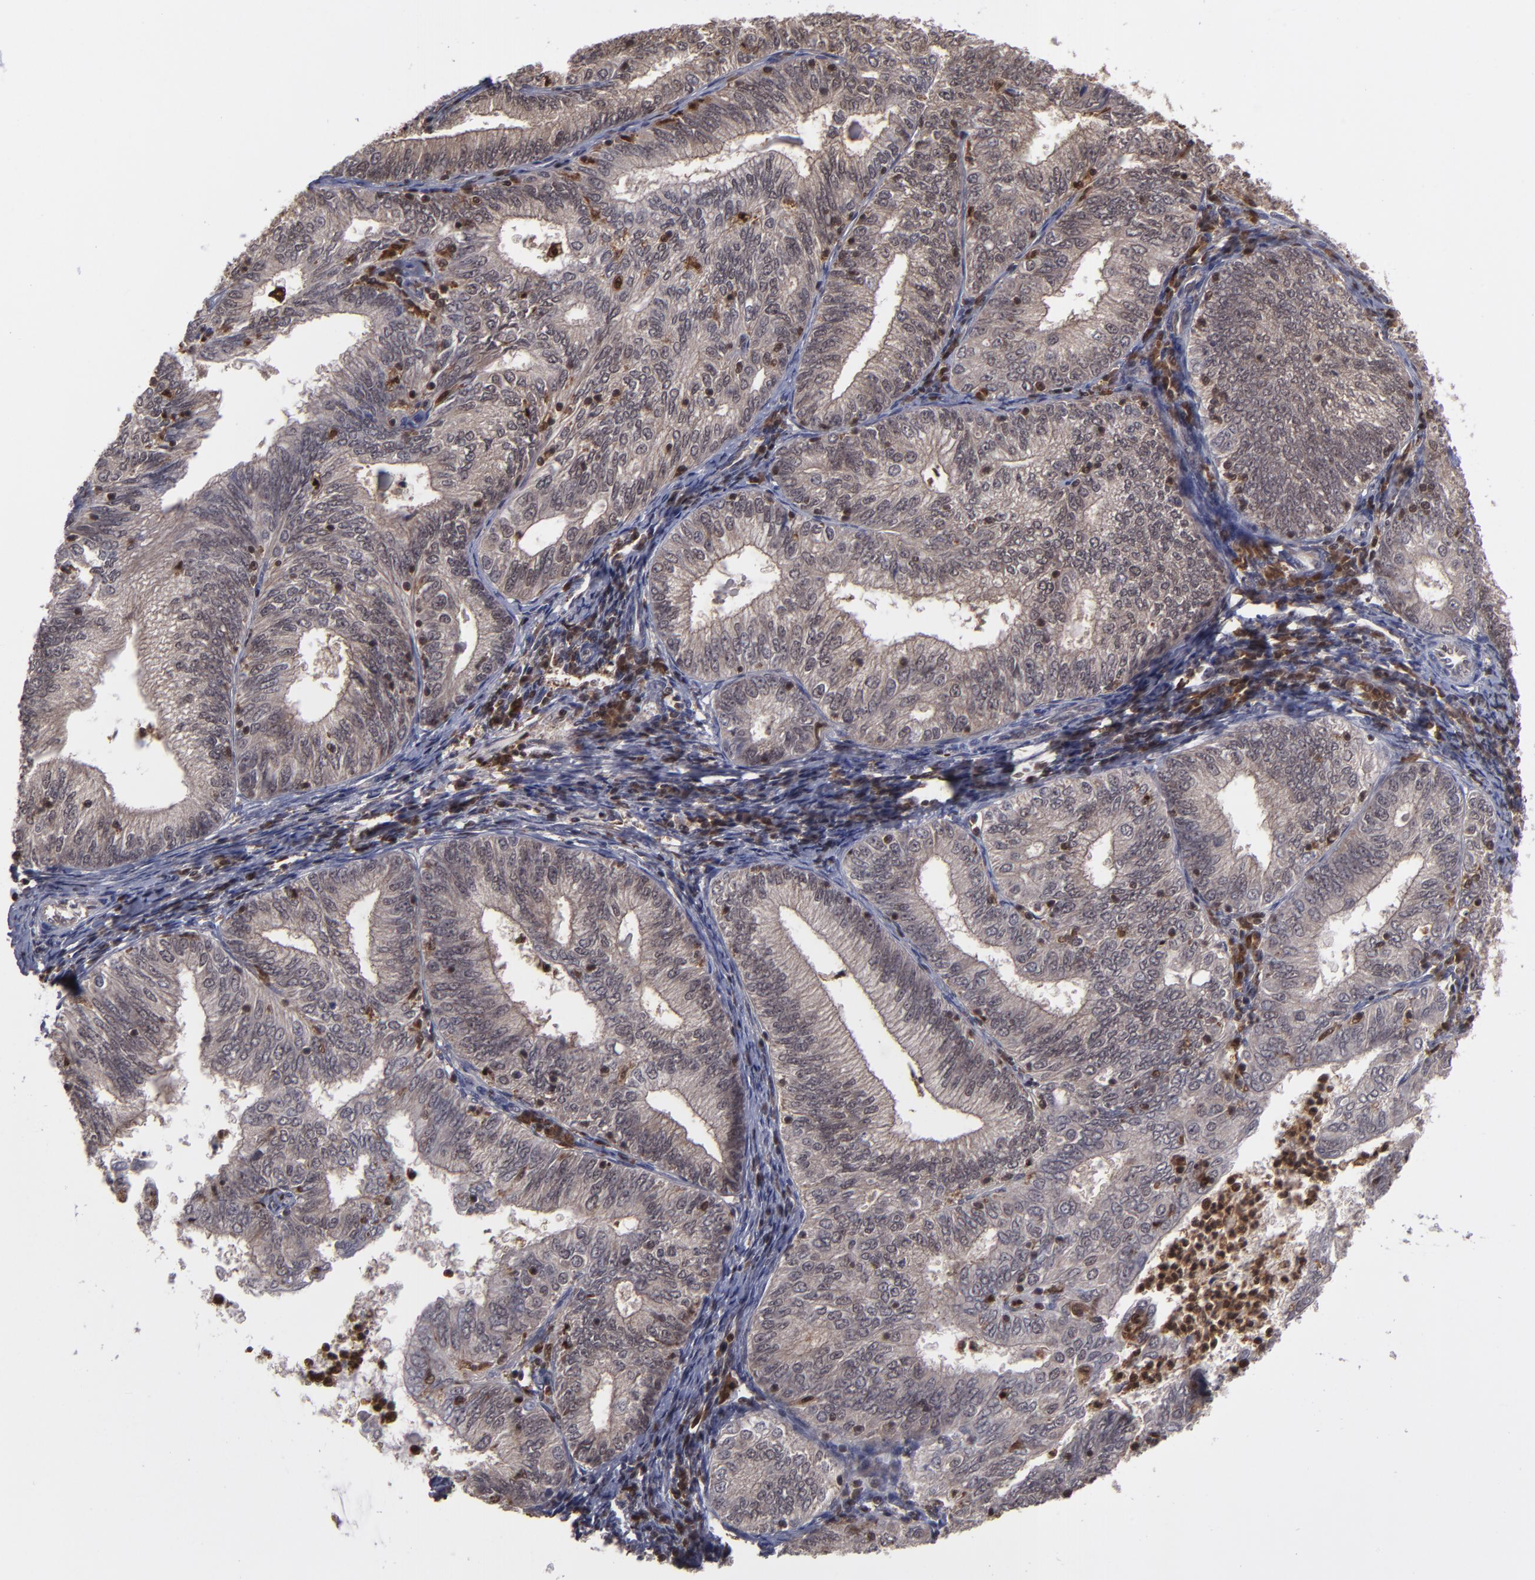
{"staining": {"intensity": "weak", "quantity": ">75%", "location": "cytoplasmic/membranous,nuclear"}, "tissue": "endometrial cancer", "cell_type": "Tumor cells", "image_type": "cancer", "snomed": [{"axis": "morphology", "description": "Adenocarcinoma, NOS"}, {"axis": "topography", "description": "Endometrium"}], "caption": "Protein staining demonstrates weak cytoplasmic/membranous and nuclear staining in approximately >75% of tumor cells in endometrial cancer (adenocarcinoma). (DAB (3,3'-diaminobenzidine) IHC, brown staining for protein, blue staining for nuclei).", "gene": "GRB2", "patient": {"sex": "female", "age": 69}}